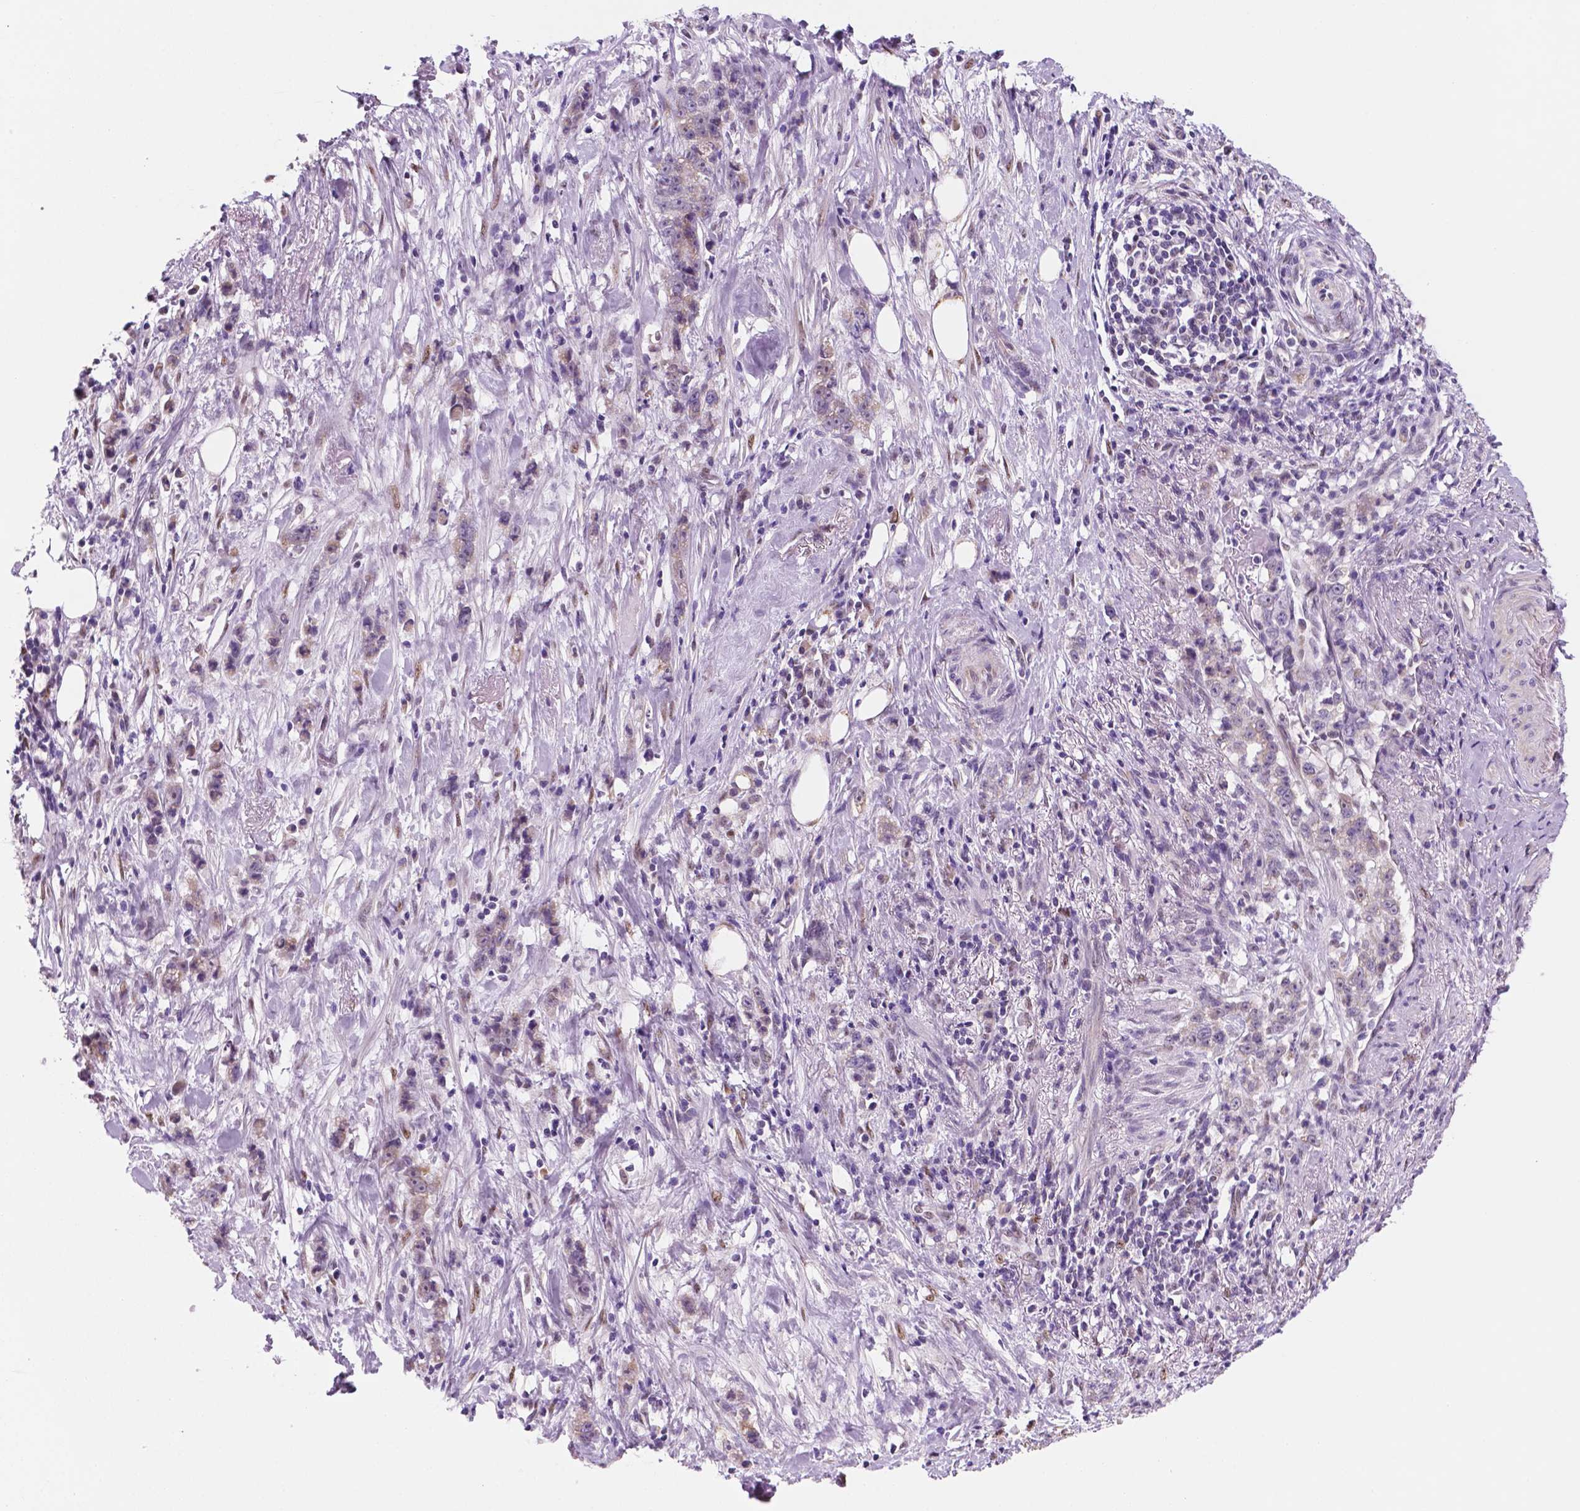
{"staining": {"intensity": "negative", "quantity": "none", "location": "none"}, "tissue": "stomach cancer", "cell_type": "Tumor cells", "image_type": "cancer", "snomed": [{"axis": "morphology", "description": "Adenocarcinoma, NOS"}, {"axis": "topography", "description": "Stomach, lower"}], "caption": "Immunohistochemistry (IHC) of human stomach cancer (adenocarcinoma) demonstrates no positivity in tumor cells.", "gene": "C18orf21", "patient": {"sex": "male", "age": 88}}